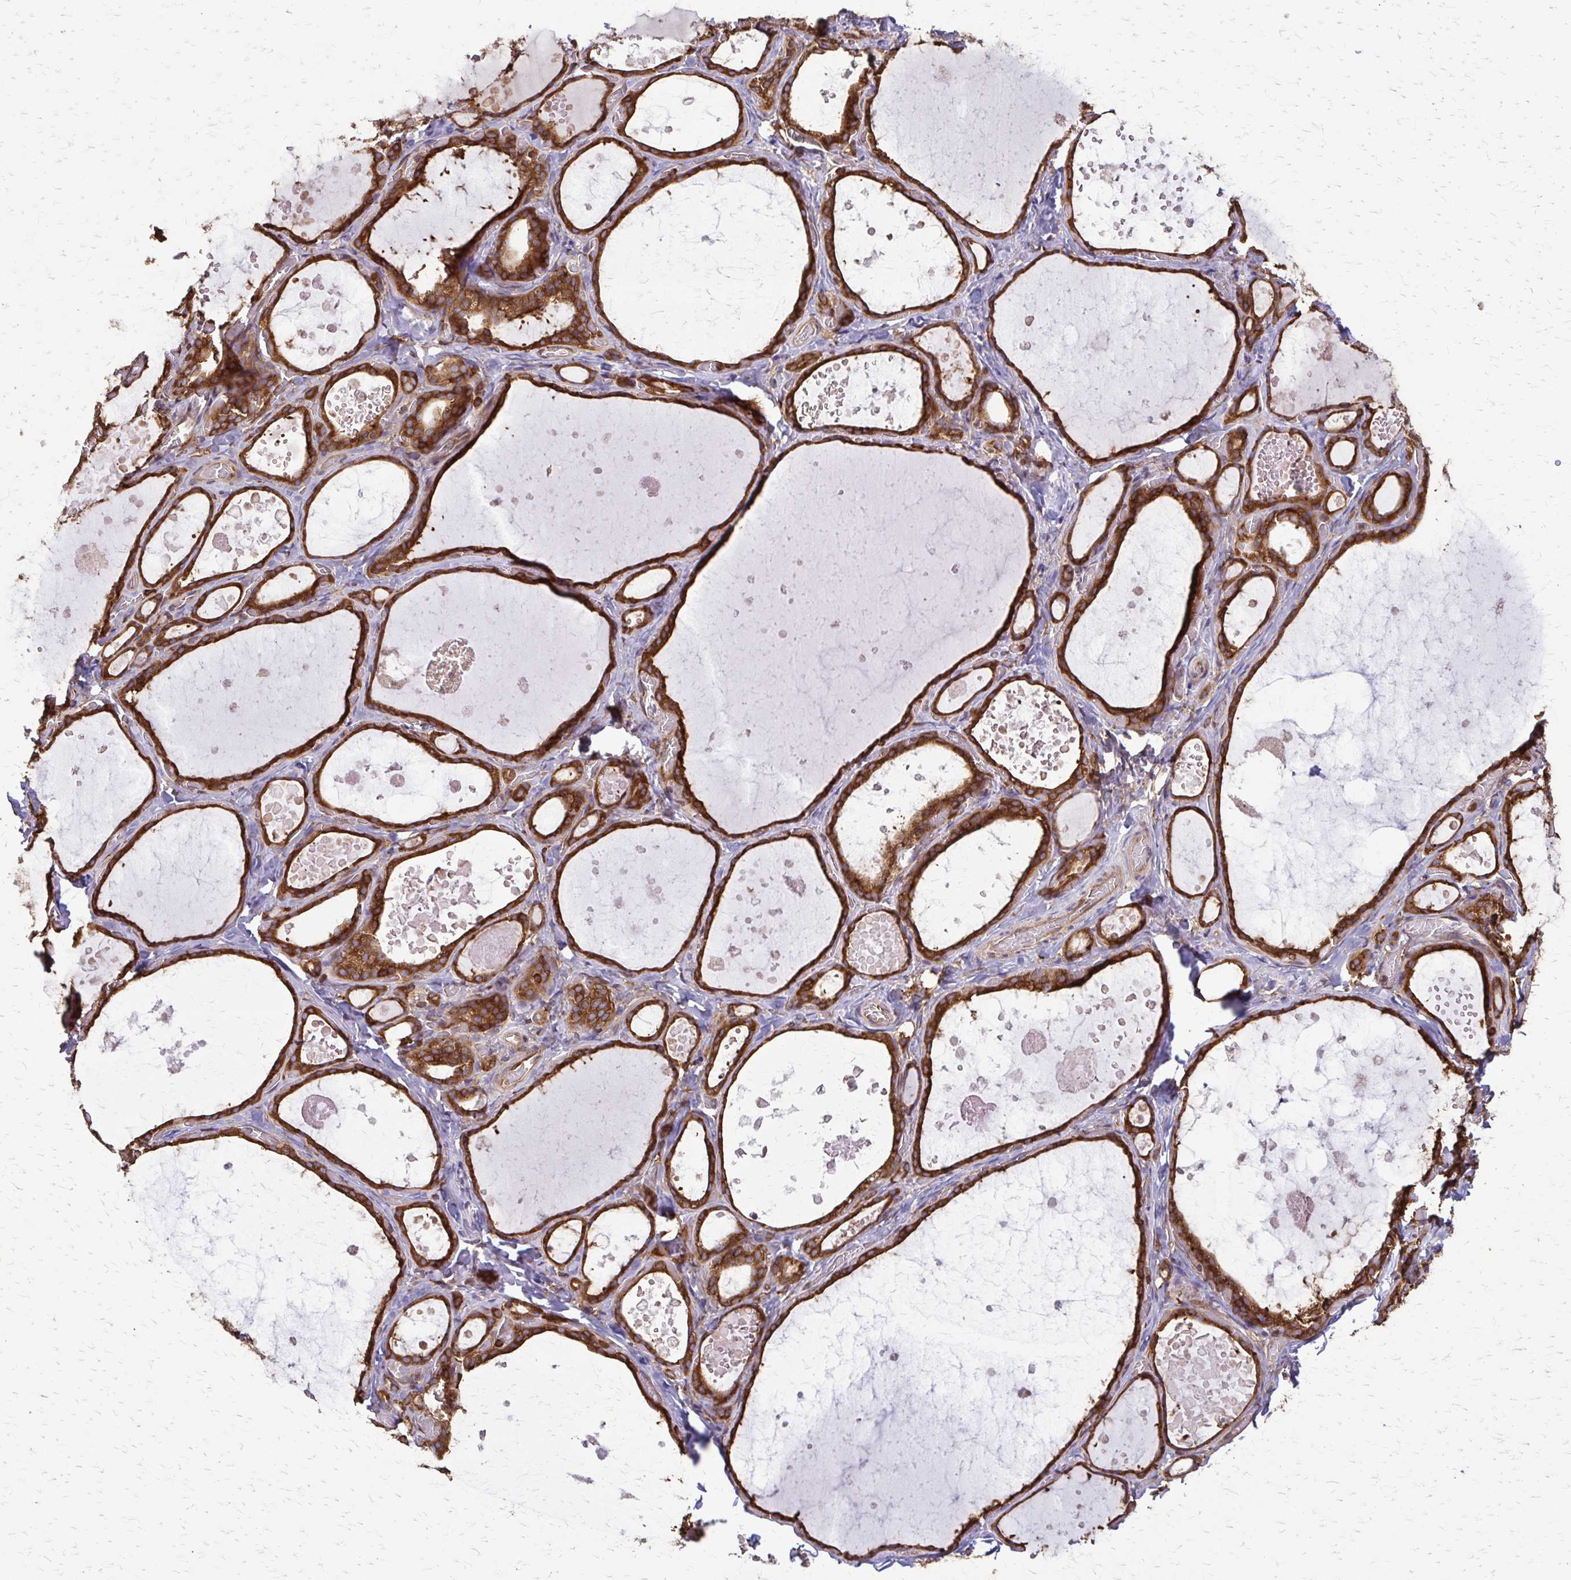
{"staining": {"intensity": "strong", "quantity": ">75%", "location": "cytoplasmic/membranous"}, "tissue": "thyroid gland", "cell_type": "Glandular cells", "image_type": "normal", "snomed": [{"axis": "morphology", "description": "Normal tissue, NOS"}, {"axis": "topography", "description": "Thyroid gland"}], "caption": "DAB (3,3'-diaminobenzidine) immunohistochemical staining of normal thyroid gland displays strong cytoplasmic/membranous protein expression in about >75% of glandular cells.", "gene": "EEF2", "patient": {"sex": "female", "age": 56}}